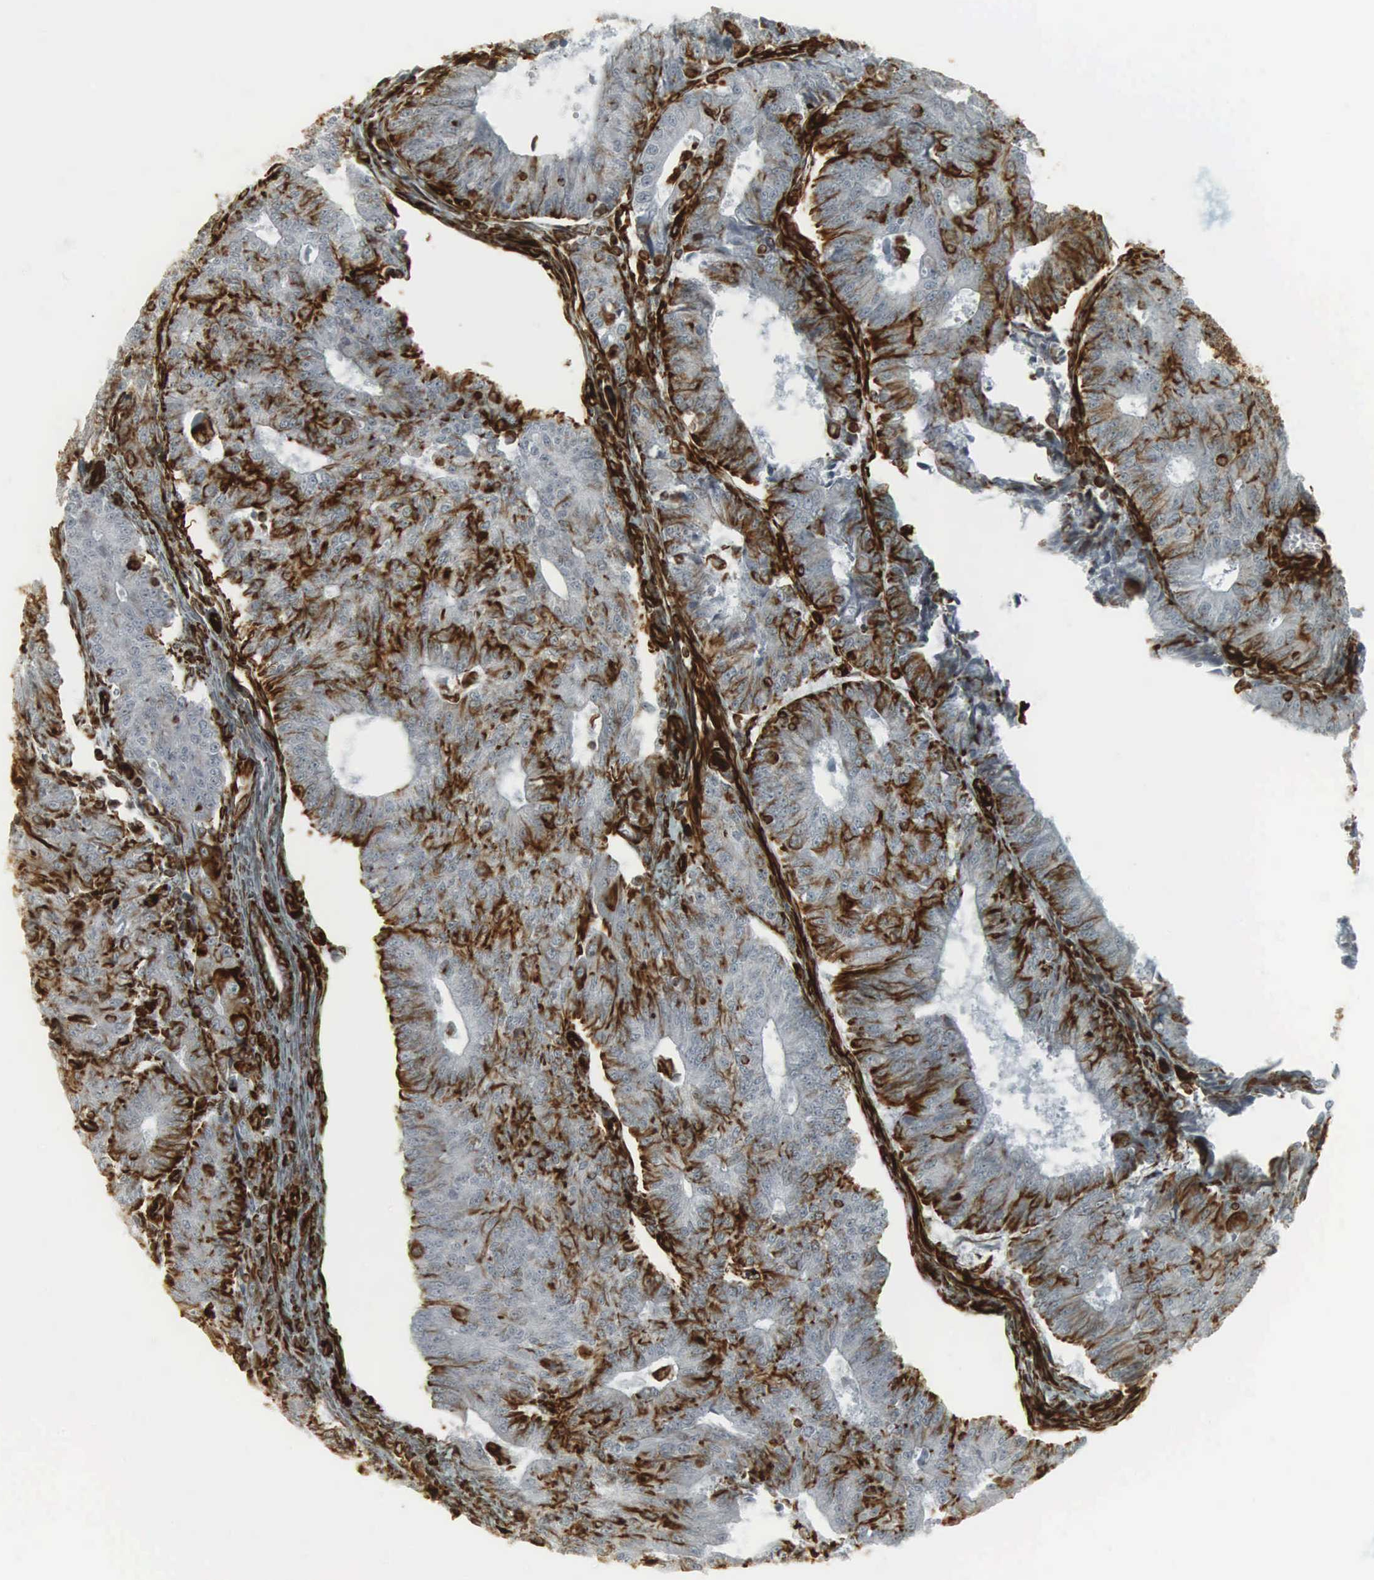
{"staining": {"intensity": "moderate", "quantity": "25%-75%", "location": "cytoplasmic/membranous"}, "tissue": "endometrial cancer", "cell_type": "Tumor cells", "image_type": "cancer", "snomed": [{"axis": "morphology", "description": "Adenocarcinoma, NOS"}, {"axis": "topography", "description": "Endometrium"}], "caption": "Immunohistochemistry photomicrograph of neoplastic tissue: endometrial cancer stained using immunohistochemistry (IHC) displays medium levels of moderate protein expression localized specifically in the cytoplasmic/membranous of tumor cells, appearing as a cytoplasmic/membranous brown color.", "gene": "VIM", "patient": {"sex": "female", "age": 56}}